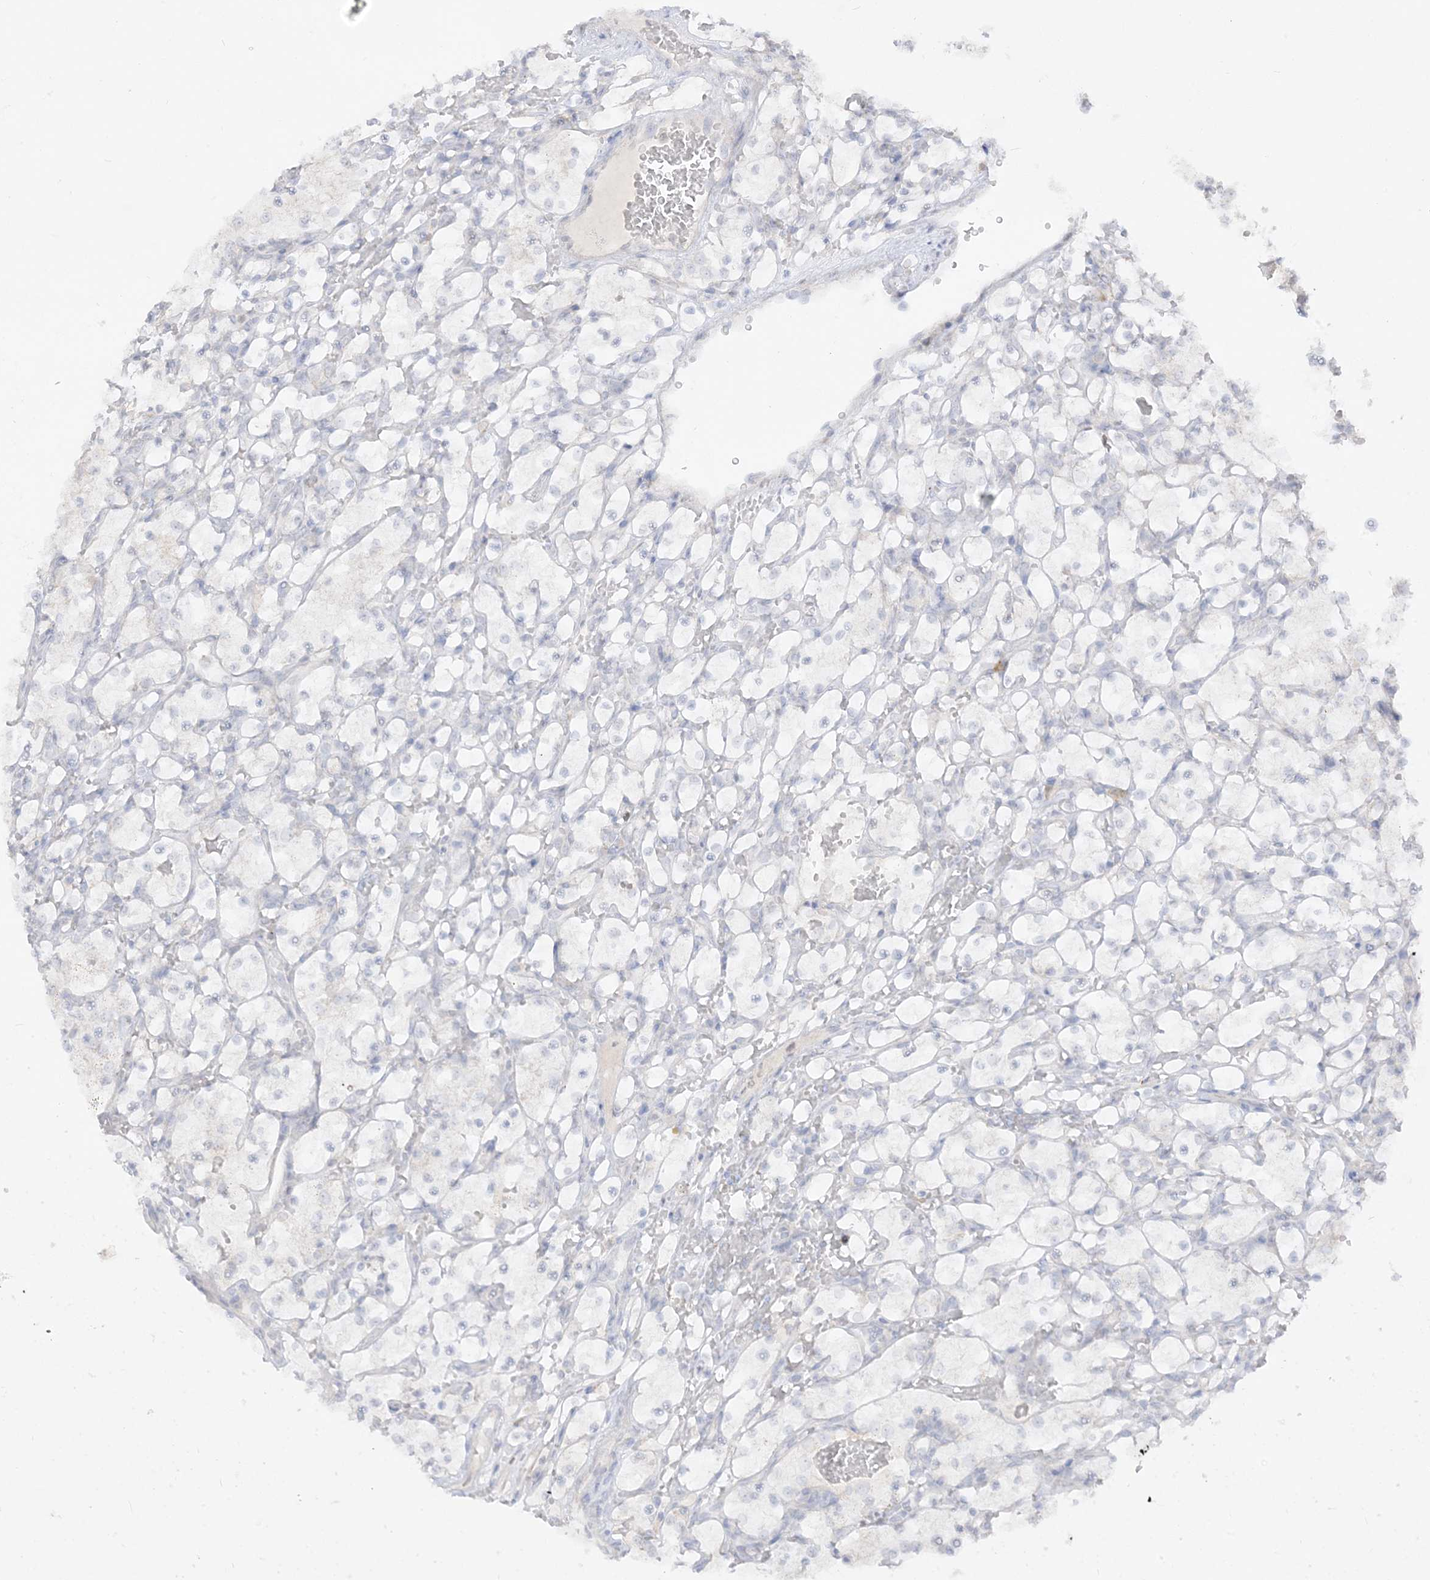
{"staining": {"intensity": "negative", "quantity": "none", "location": "none"}, "tissue": "renal cancer", "cell_type": "Tumor cells", "image_type": "cancer", "snomed": [{"axis": "morphology", "description": "Adenocarcinoma, NOS"}, {"axis": "topography", "description": "Kidney"}], "caption": "Immunohistochemistry (IHC) photomicrograph of neoplastic tissue: adenocarcinoma (renal) stained with DAB (3,3'-diaminobenzidine) displays no significant protein expression in tumor cells.", "gene": "LOXL3", "patient": {"sex": "female", "age": 69}}